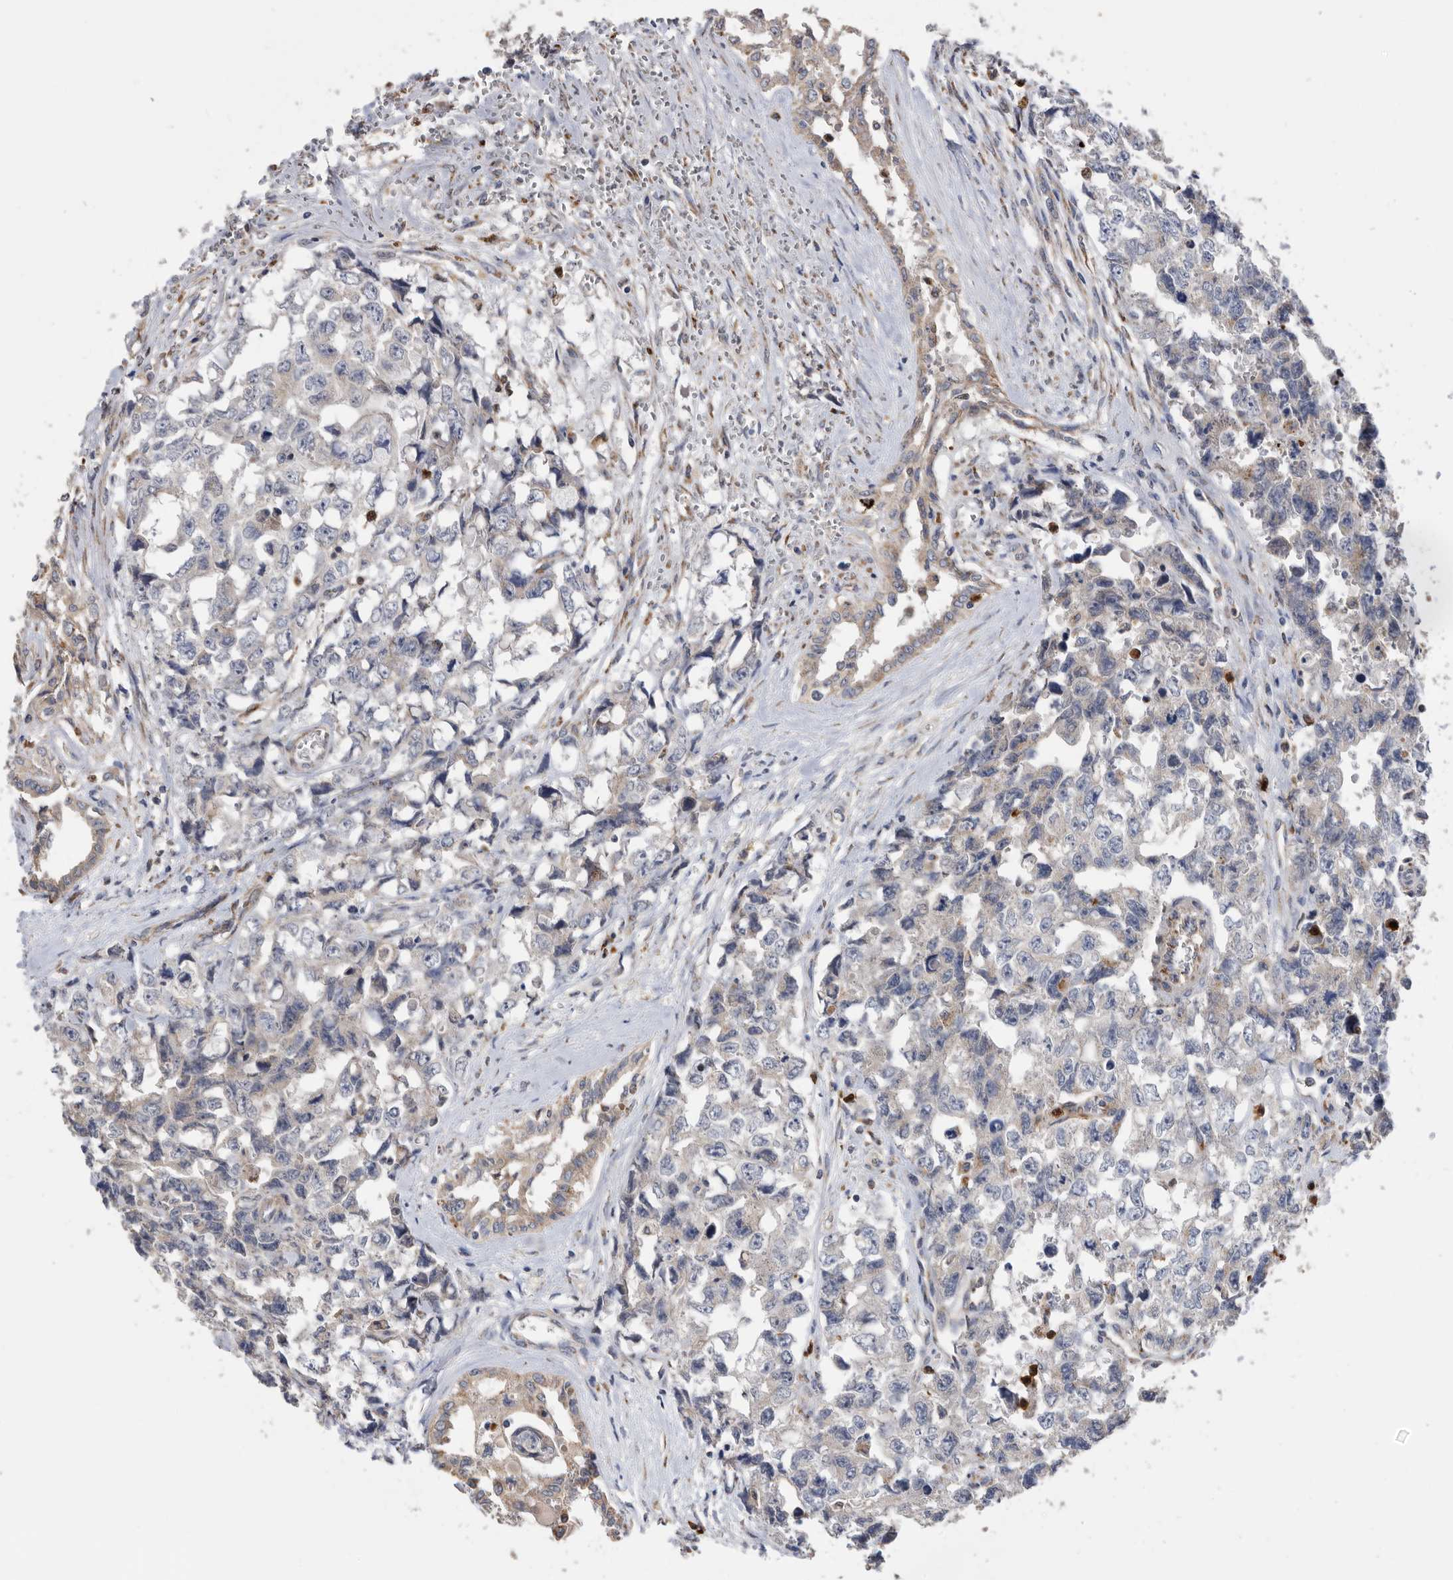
{"staining": {"intensity": "weak", "quantity": "25%-75%", "location": "cytoplasmic/membranous"}, "tissue": "testis cancer", "cell_type": "Tumor cells", "image_type": "cancer", "snomed": [{"axis": "morphology", "description": "Carcinoma, Embryonal, NOS"}, {"axis": "topography", "description": "Testis"}], "caption": "High-power microscopy captured an IHC micrograph of embryonal carcinoma (testis), revealing weak cytoplasmic/membranous positivity in approximately 25%-75% of tumor cells.", "gene": "CRISPLD2", "patient": {"sex": "male", "age": 31}}